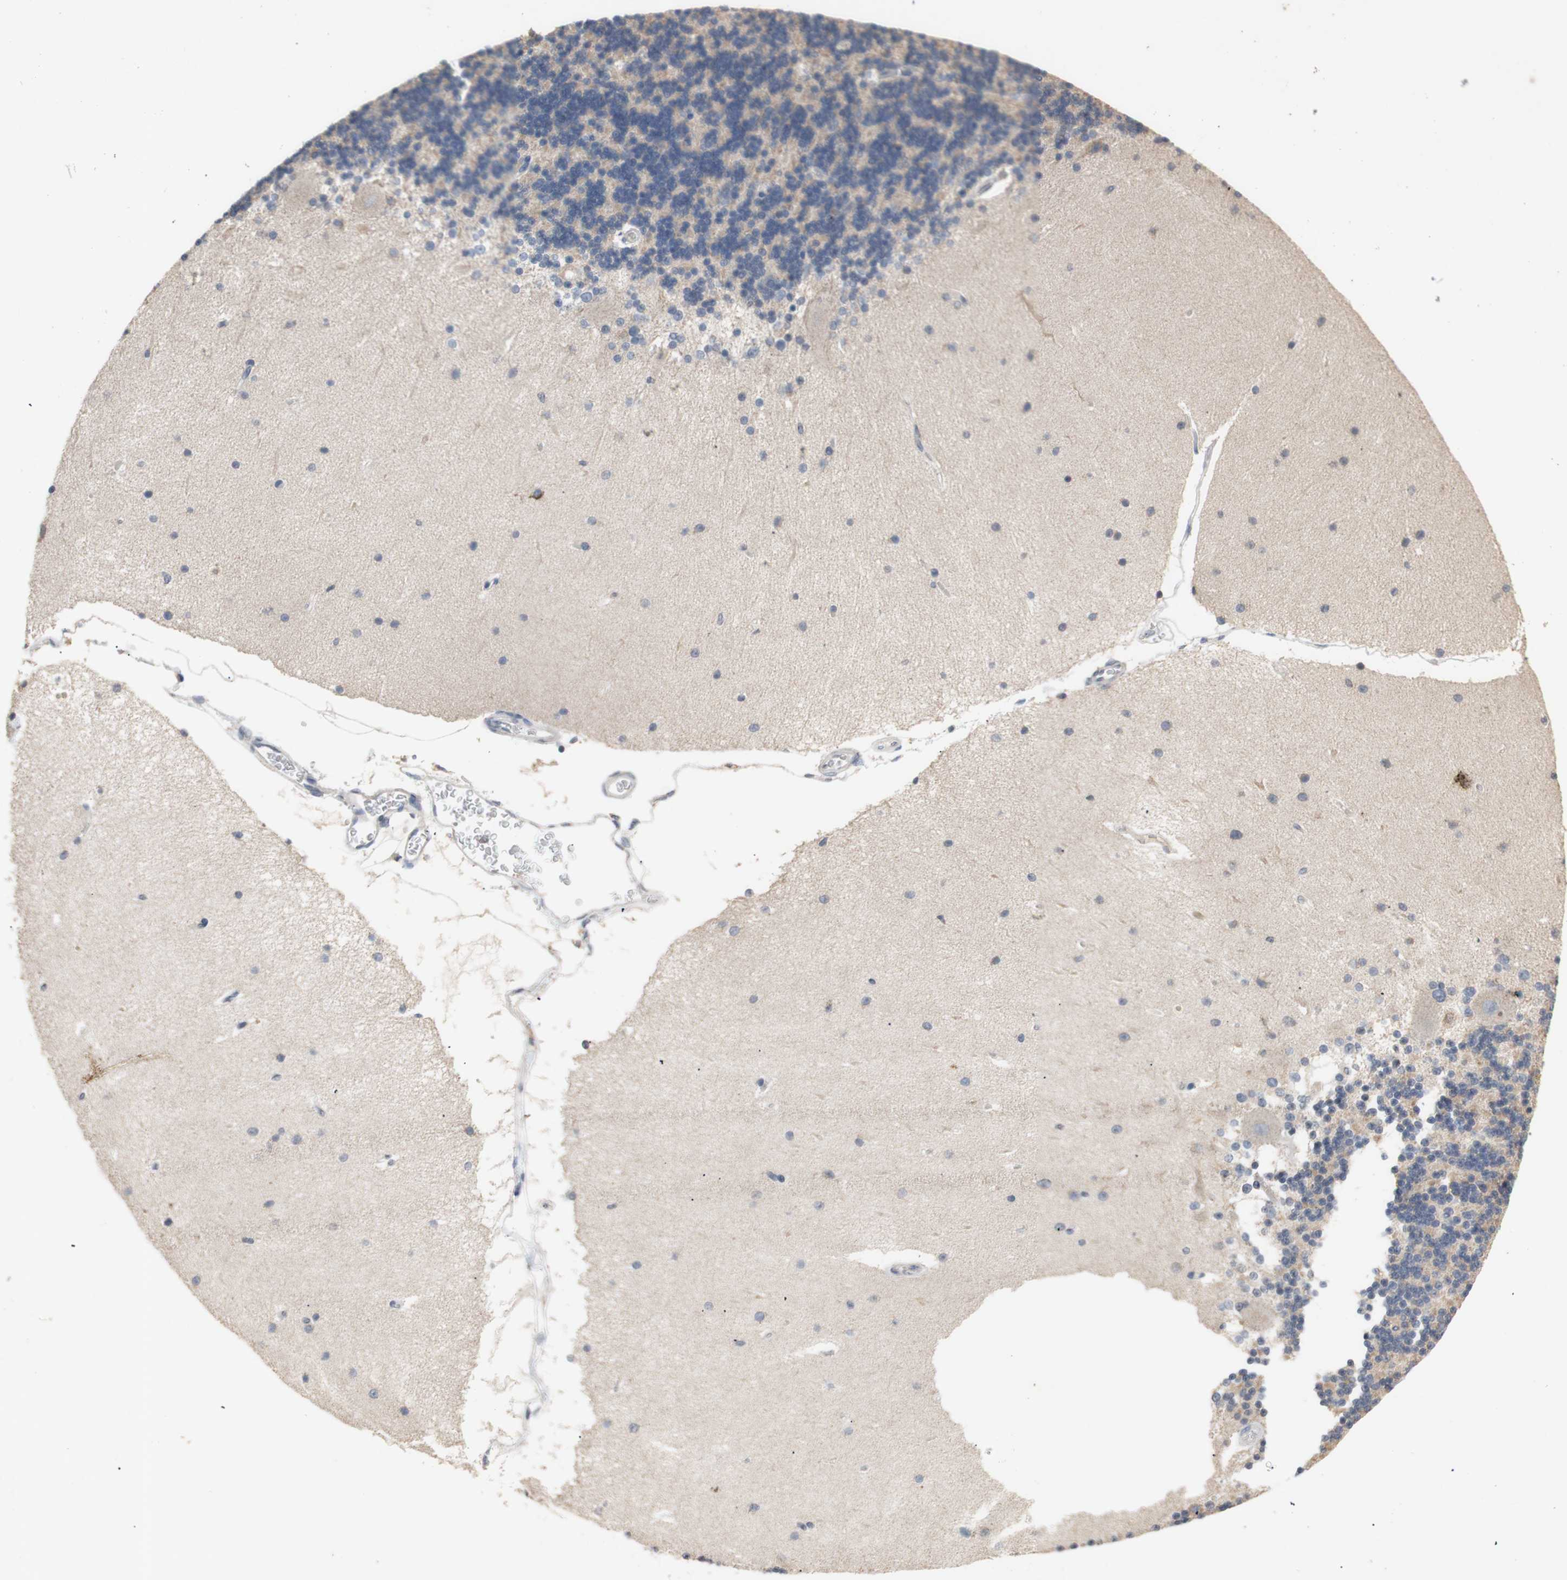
{"staining": {"intensity": "weak", "quantity": "<25%", "location": "cytoplasmic/membranous"}, "tissue": "cerebellum", "cell_type": "Cells in granular layer", "image_type": "normal", "snomed": [{"axis": "morphology", "description": "Normal tissue, NOS"}, {"axis": "topography", "description": "Cerebellum"}], "caption": "This is an immunohistochemistry histopathology image of unremarkable human cerebellum. There is no positivity in cells in granular layer.", "gene": "PTGIS", "patient": {"sex": "female", "age": 54}}